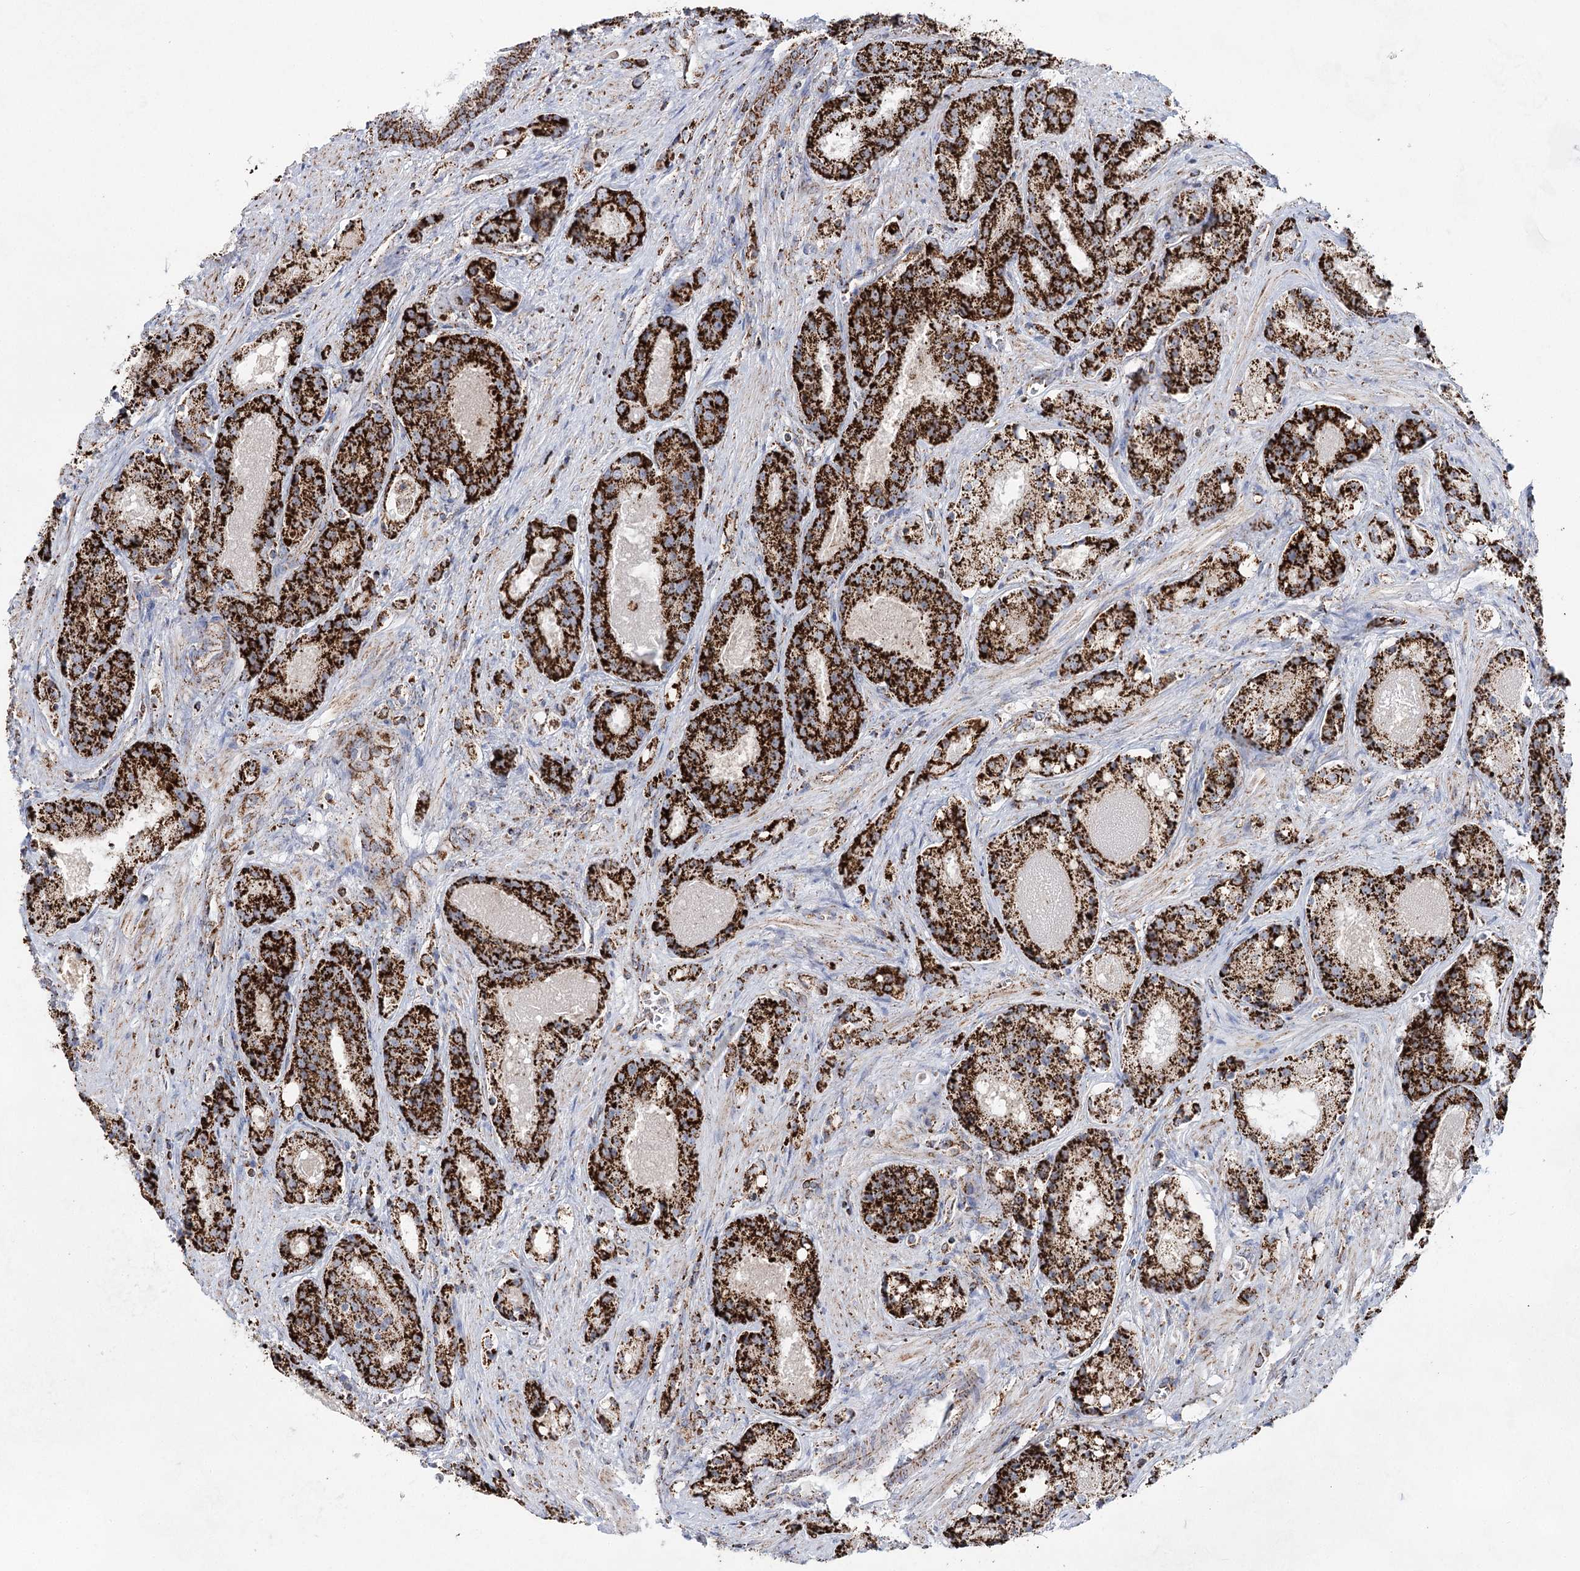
{"staining": {"intensity": "strong", "quantity": ">75%", "location": "cytoplasmic/membranous"}, "tissue": "prostate cancer", "cell_type": "Tumor cells", "image_type": "cancer", "snomed": [{"axis": "morphology", "description": "Adenocarcinoma, High grade"}, {"axis": "topography", "description": "Prostate"}], "caption": "Protein expression analysis of adenocarcinoma (high-grade) (prostate) shows strong cytoplasmic/membranous expression in approximately >75% of tumor cells.", "gene": "CWF19L1", "patient": {"sex": "male", "age": 60}}